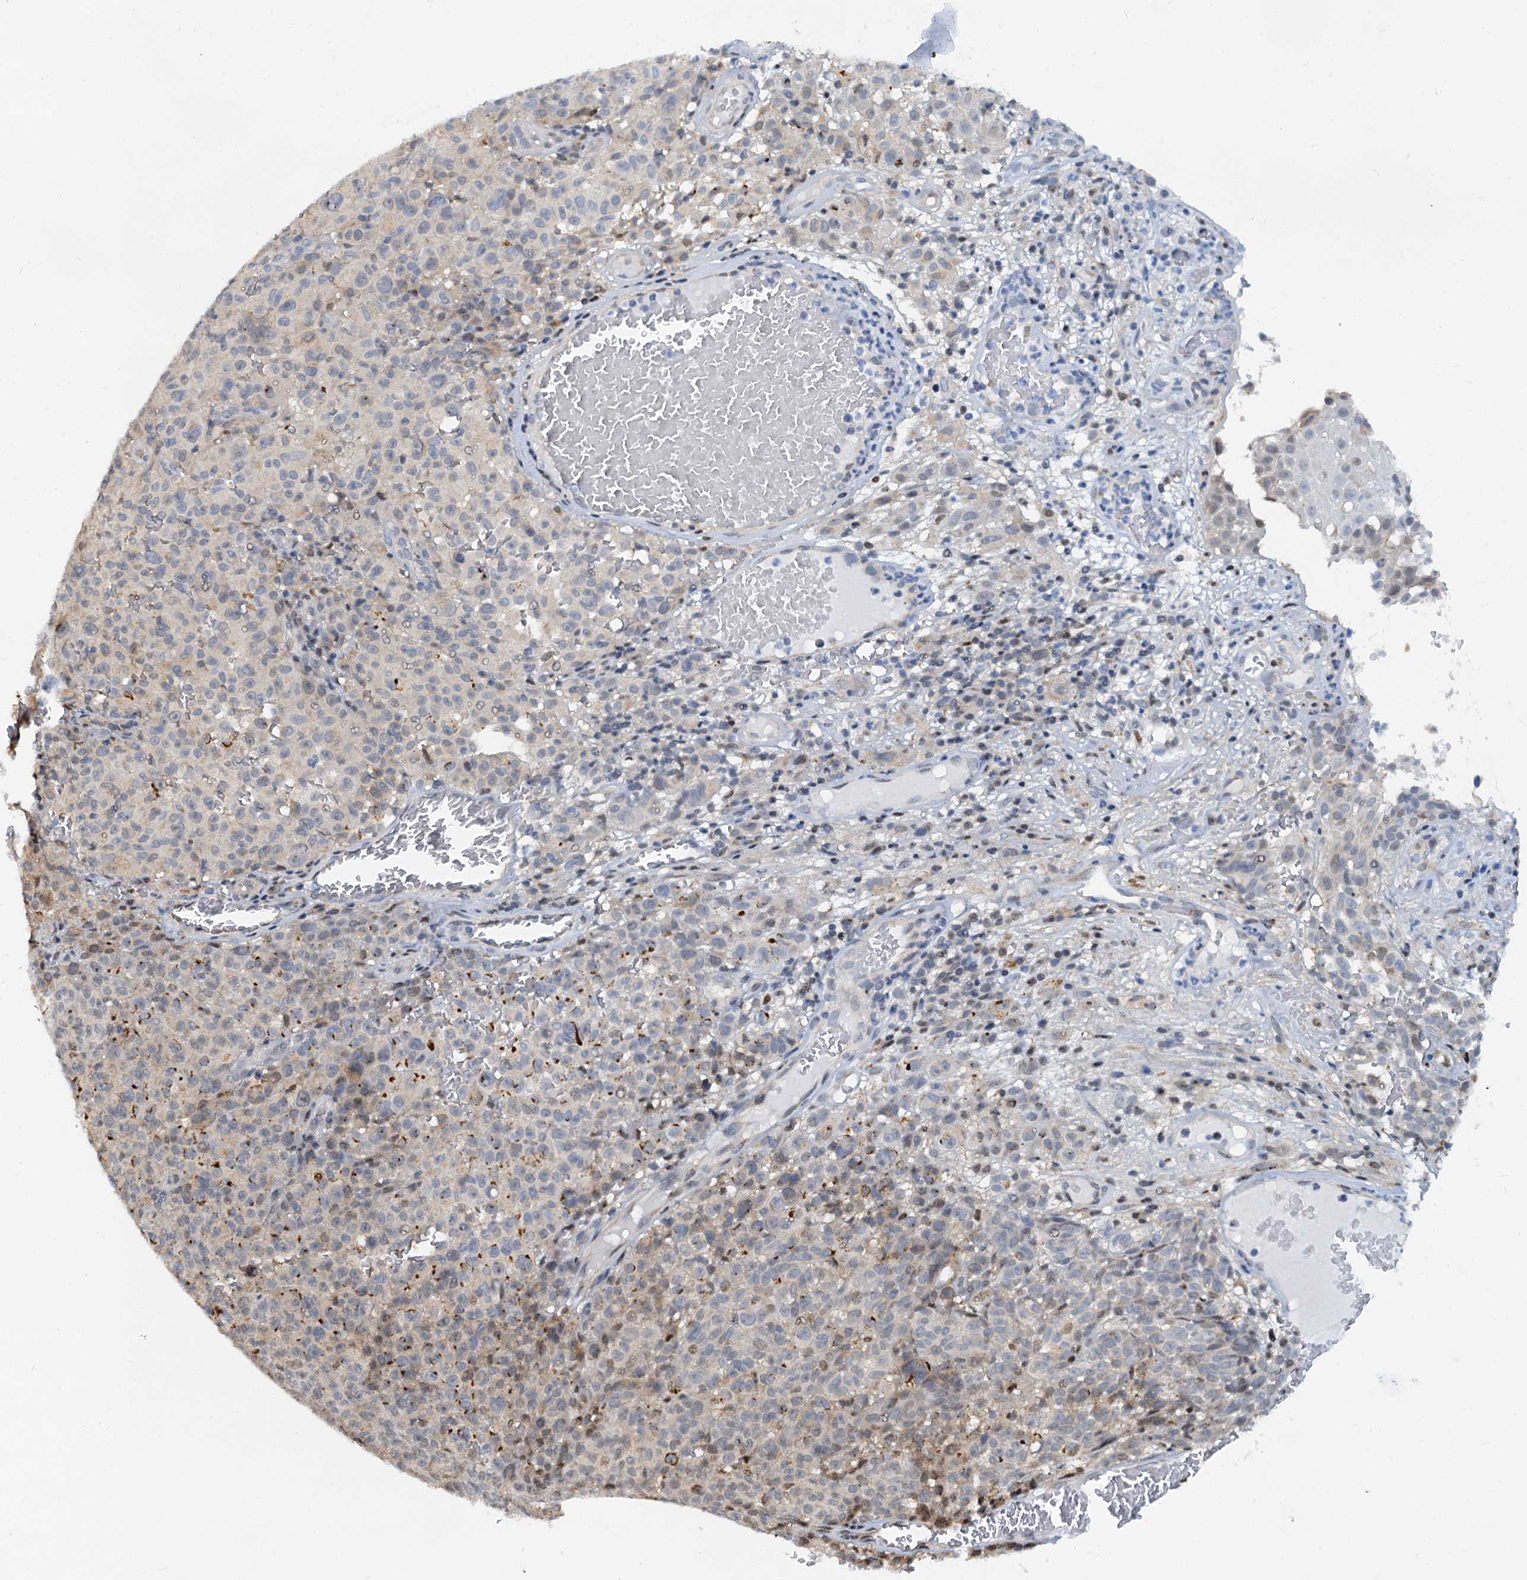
{"staining": {"intensity": "weak", "quantity": "<25%", "location": "nuclear"}, "tissue": "melanoma", "cell_type": "Tumor cells", "image_type": "cancer", "snomed": [{"axis": "morphology", "description": "Malignant melanoma, NOS"}, {"axis": "topography", "description": "Skin"}], "caption": "A photomicrograph of malignant melanoma stained for a protein shows no brown staining in tumor cells.", "gene": "PTGES3", "patient": {"sex": "female", "age": 82}}